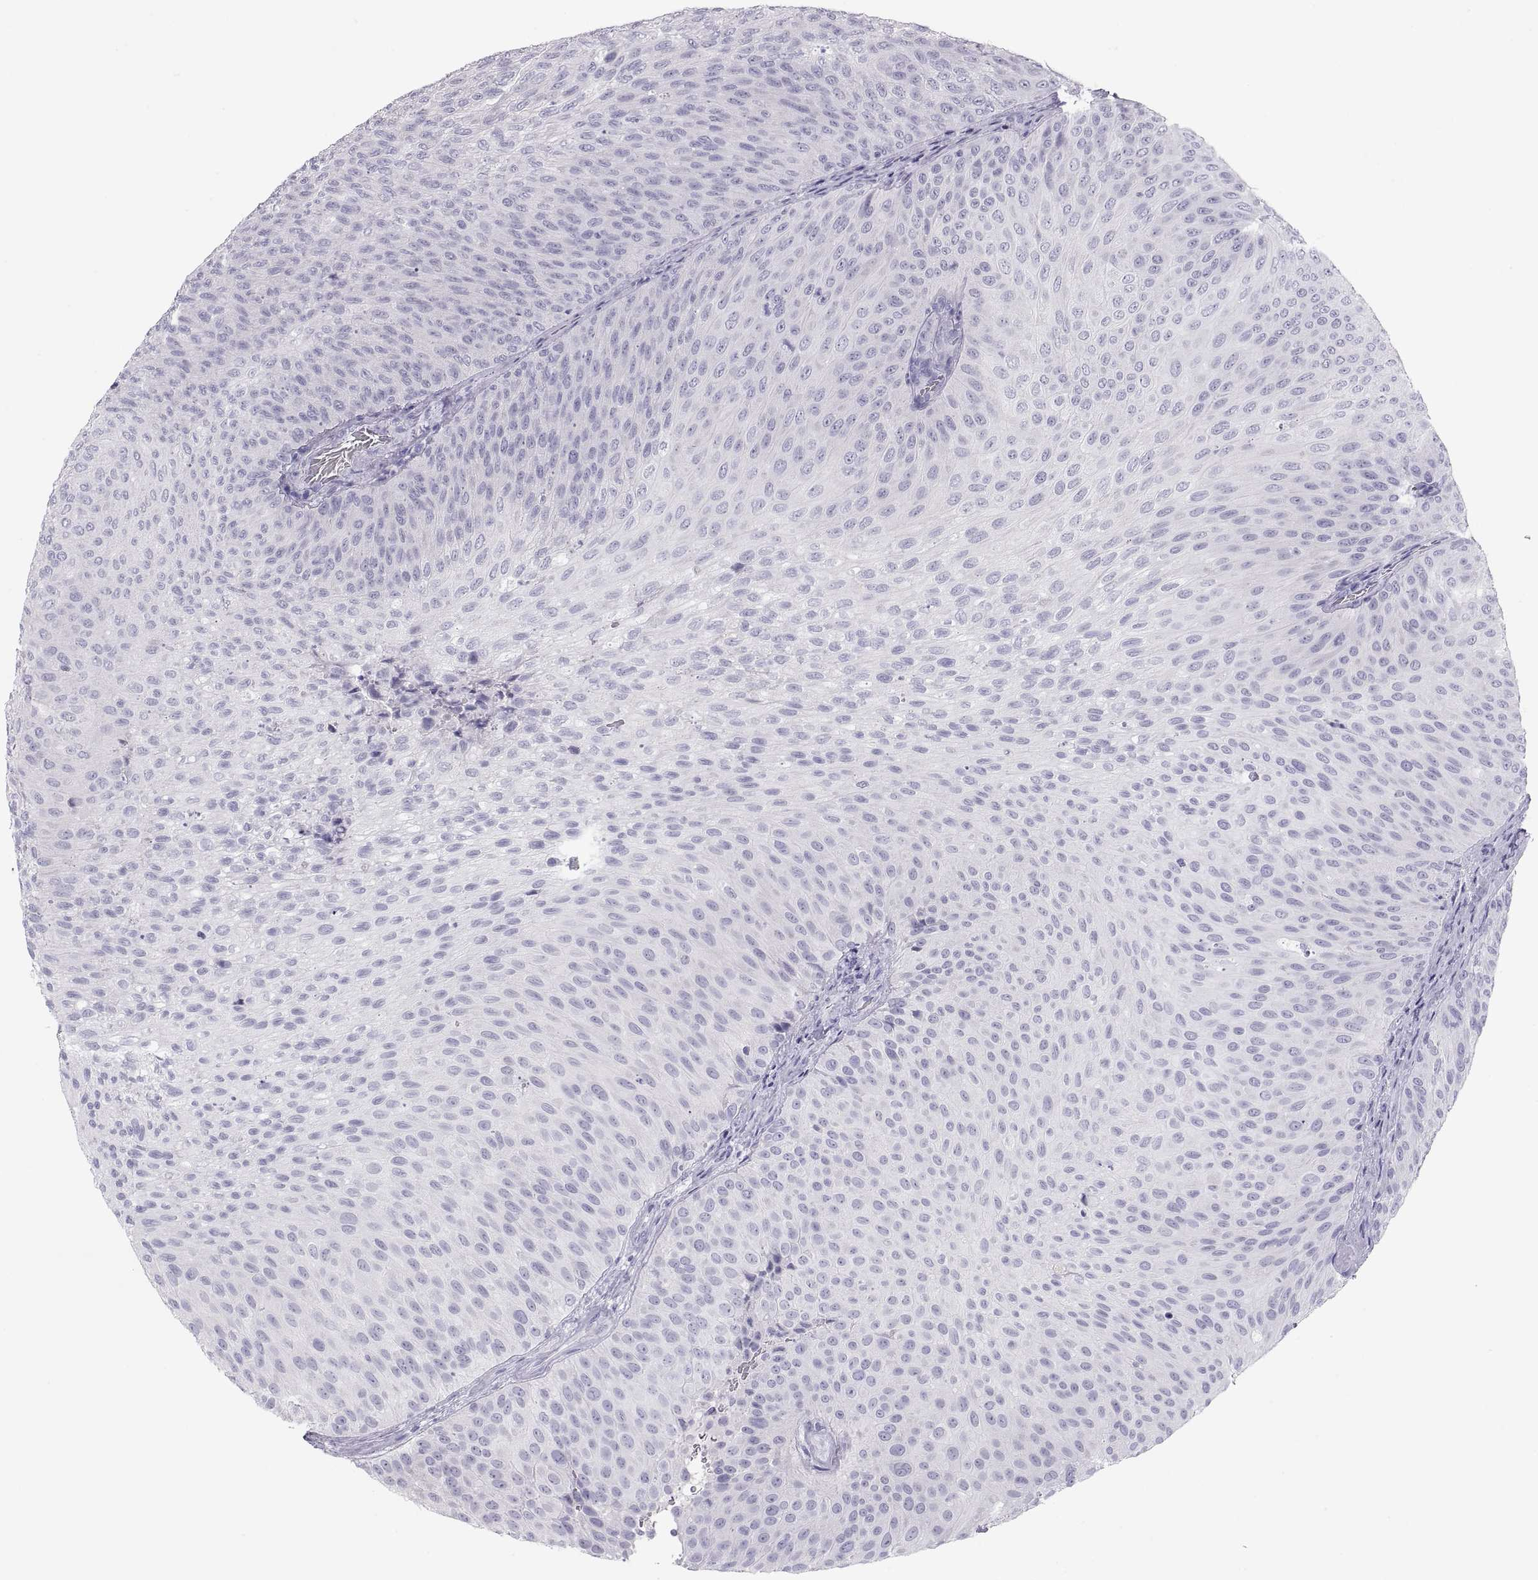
{"staining": {"intensity": "negative", "quantity": "none", "location": "none"}, "tissue": "urothelial cancer", "cell_type": "Tumor cells", "image_type": "cancer", "snomed": [{"axis": "morphology", "description": "Urothelial carcinoma, Low grade"}, {"axis": "topography", "description": "Urinary bladder"}], "caption": "Immunohistochemistry image of neoplastic tissue: low-grade urothelial carcinoma stained with DAB (3,3'-diaminobenzidine) reveals no significant protein staining in tumor cells.", "gene": "MAGEB2", "patient": {"sex": "male", "age": 78}}